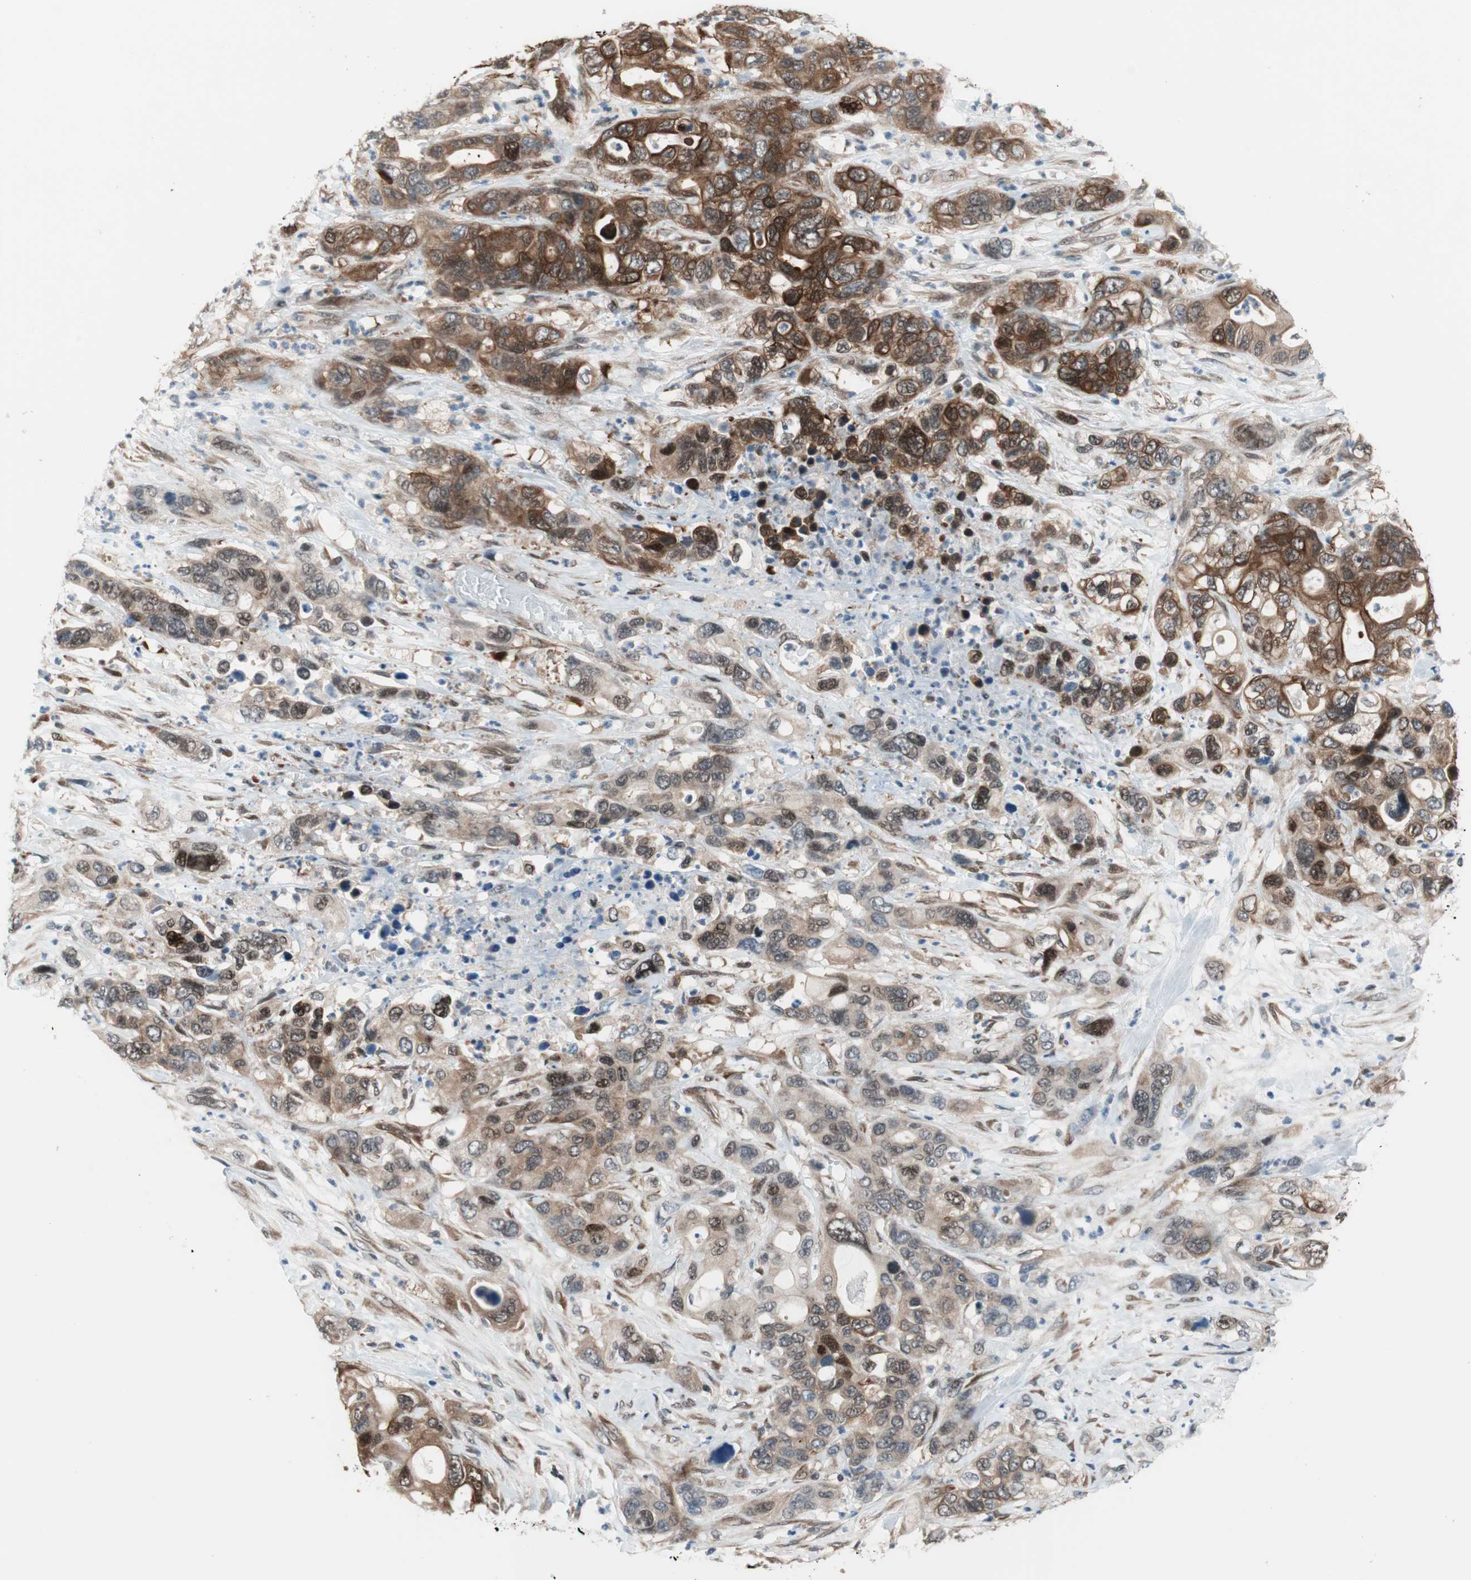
{"staining": {"intensity": "strong", "quantity": "25%-75%", "location": "cytoplasmic/membranous"}, "tissue": "pancreatic cancer", "cell_type": "Tumor cells", "image_type": "cancer", "snomed": [{"axis": "morphology", "description": "Adenocarcinoma, NOS"}, {"axis": "topography", "description": "Pancreas"}], "caption": "Immunohistochemical staining of adenocarcinoma (pancreatic) demonstrates high levels of strong cytoplasmic/membranous protein staining in about 25%-75% of tumor cells.", "gene": "ZNF512B", "patient": {"sex": "female", "age": 71}}